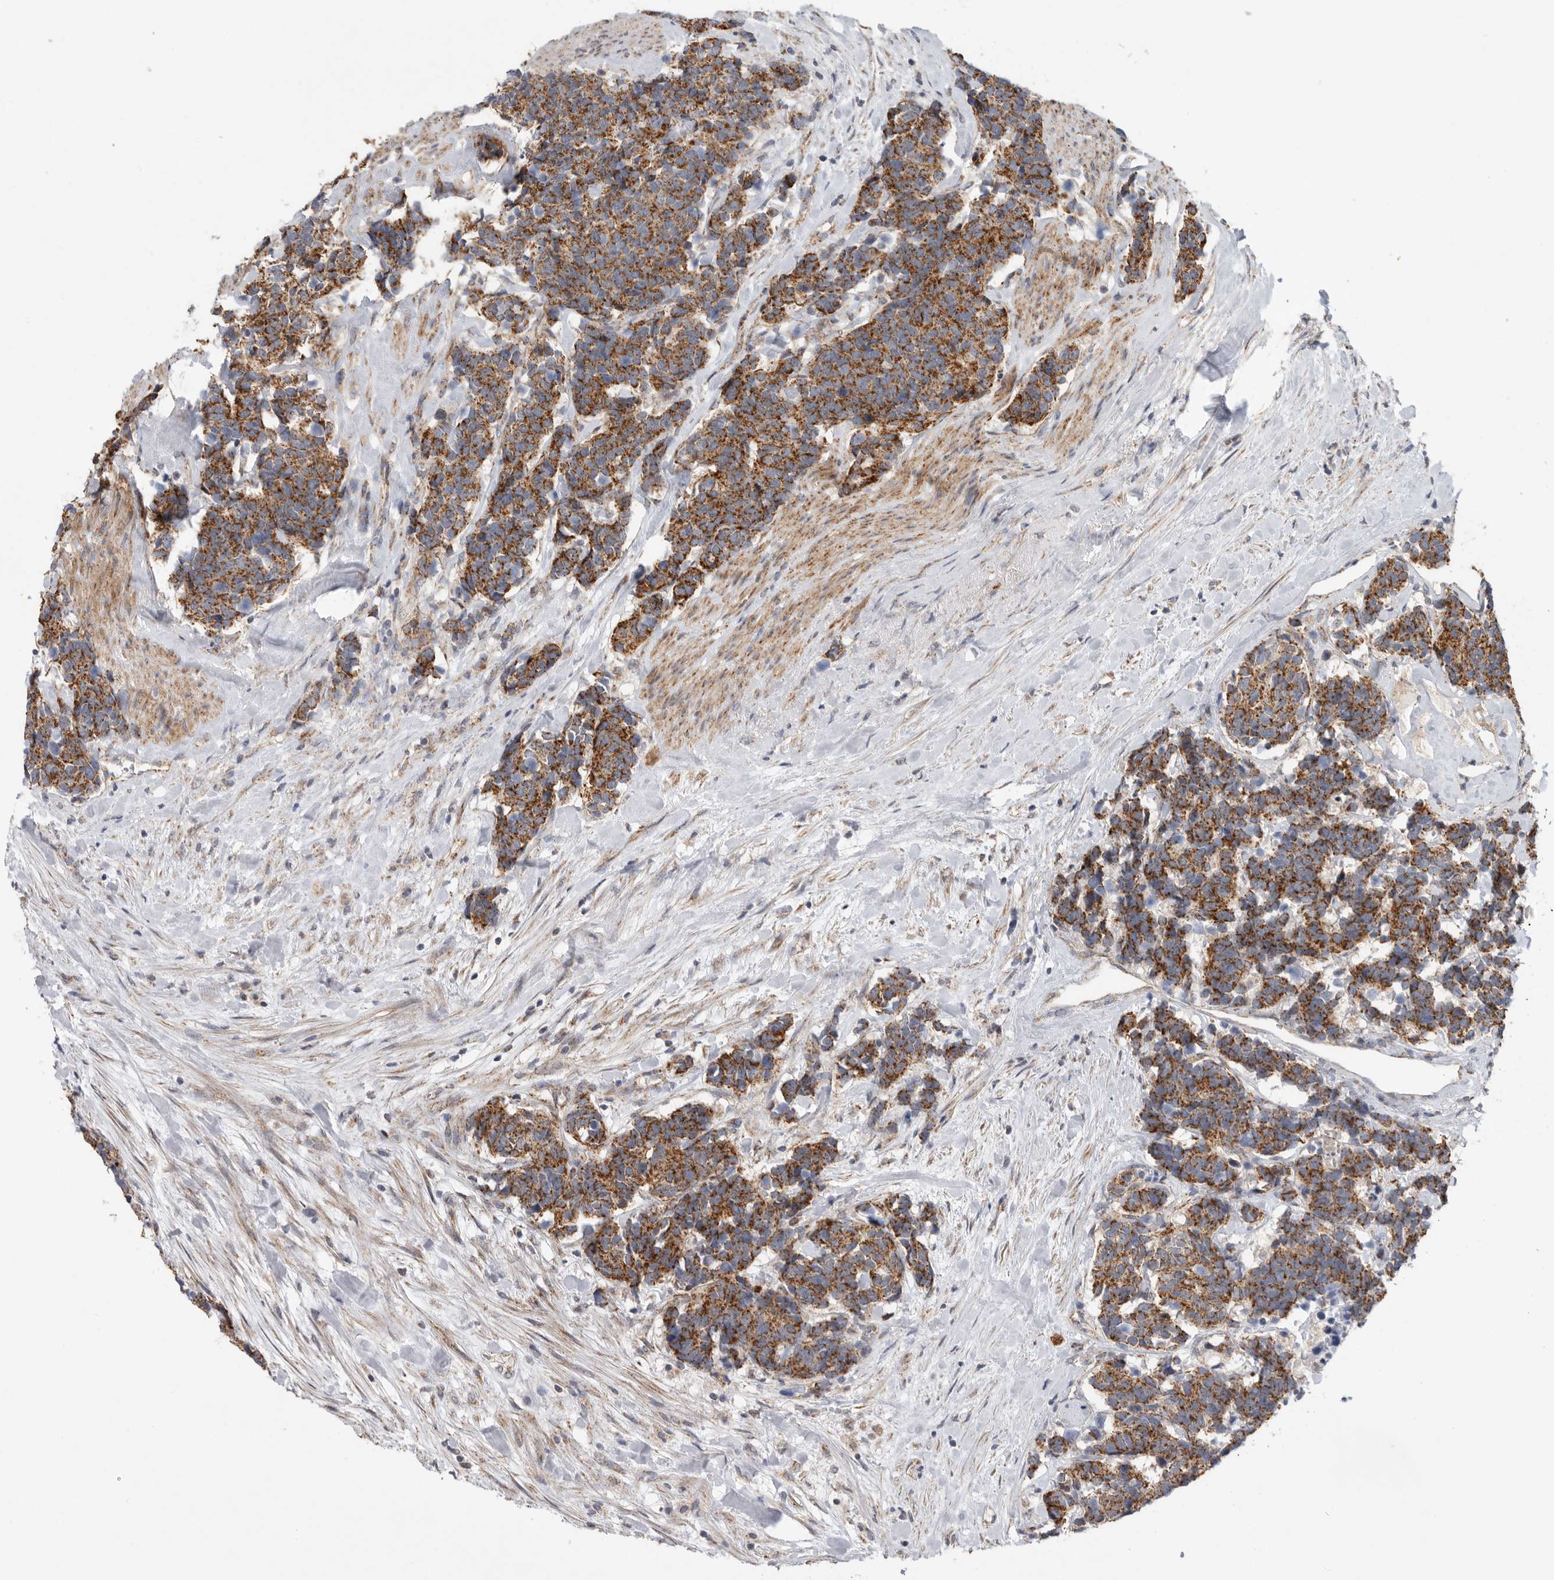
{"staining": {"intensity": "strong", "quantity": ">75%", "location": "cytoplasmic/membranous"}, "tissue": "carcinoid", "cell_type": "Tumor cells", "image_type": "cancer", "snomed": [{"axis": "morphology", "description": "Carcinoma, NOS"}, {"axis": "morphology", "description": "Carcinoid, malignant, NOS"}, {"axis": "topography", "description": "Urinary bladder"}], "caption": "The histopathology image demonstrates a brown stain indicating the presence of a protein in the cytoplasmic/membranous of tumor cells in carcinoid.", "gene": "MTFR1L", "patient": {"sex": "male", "age": 57}}